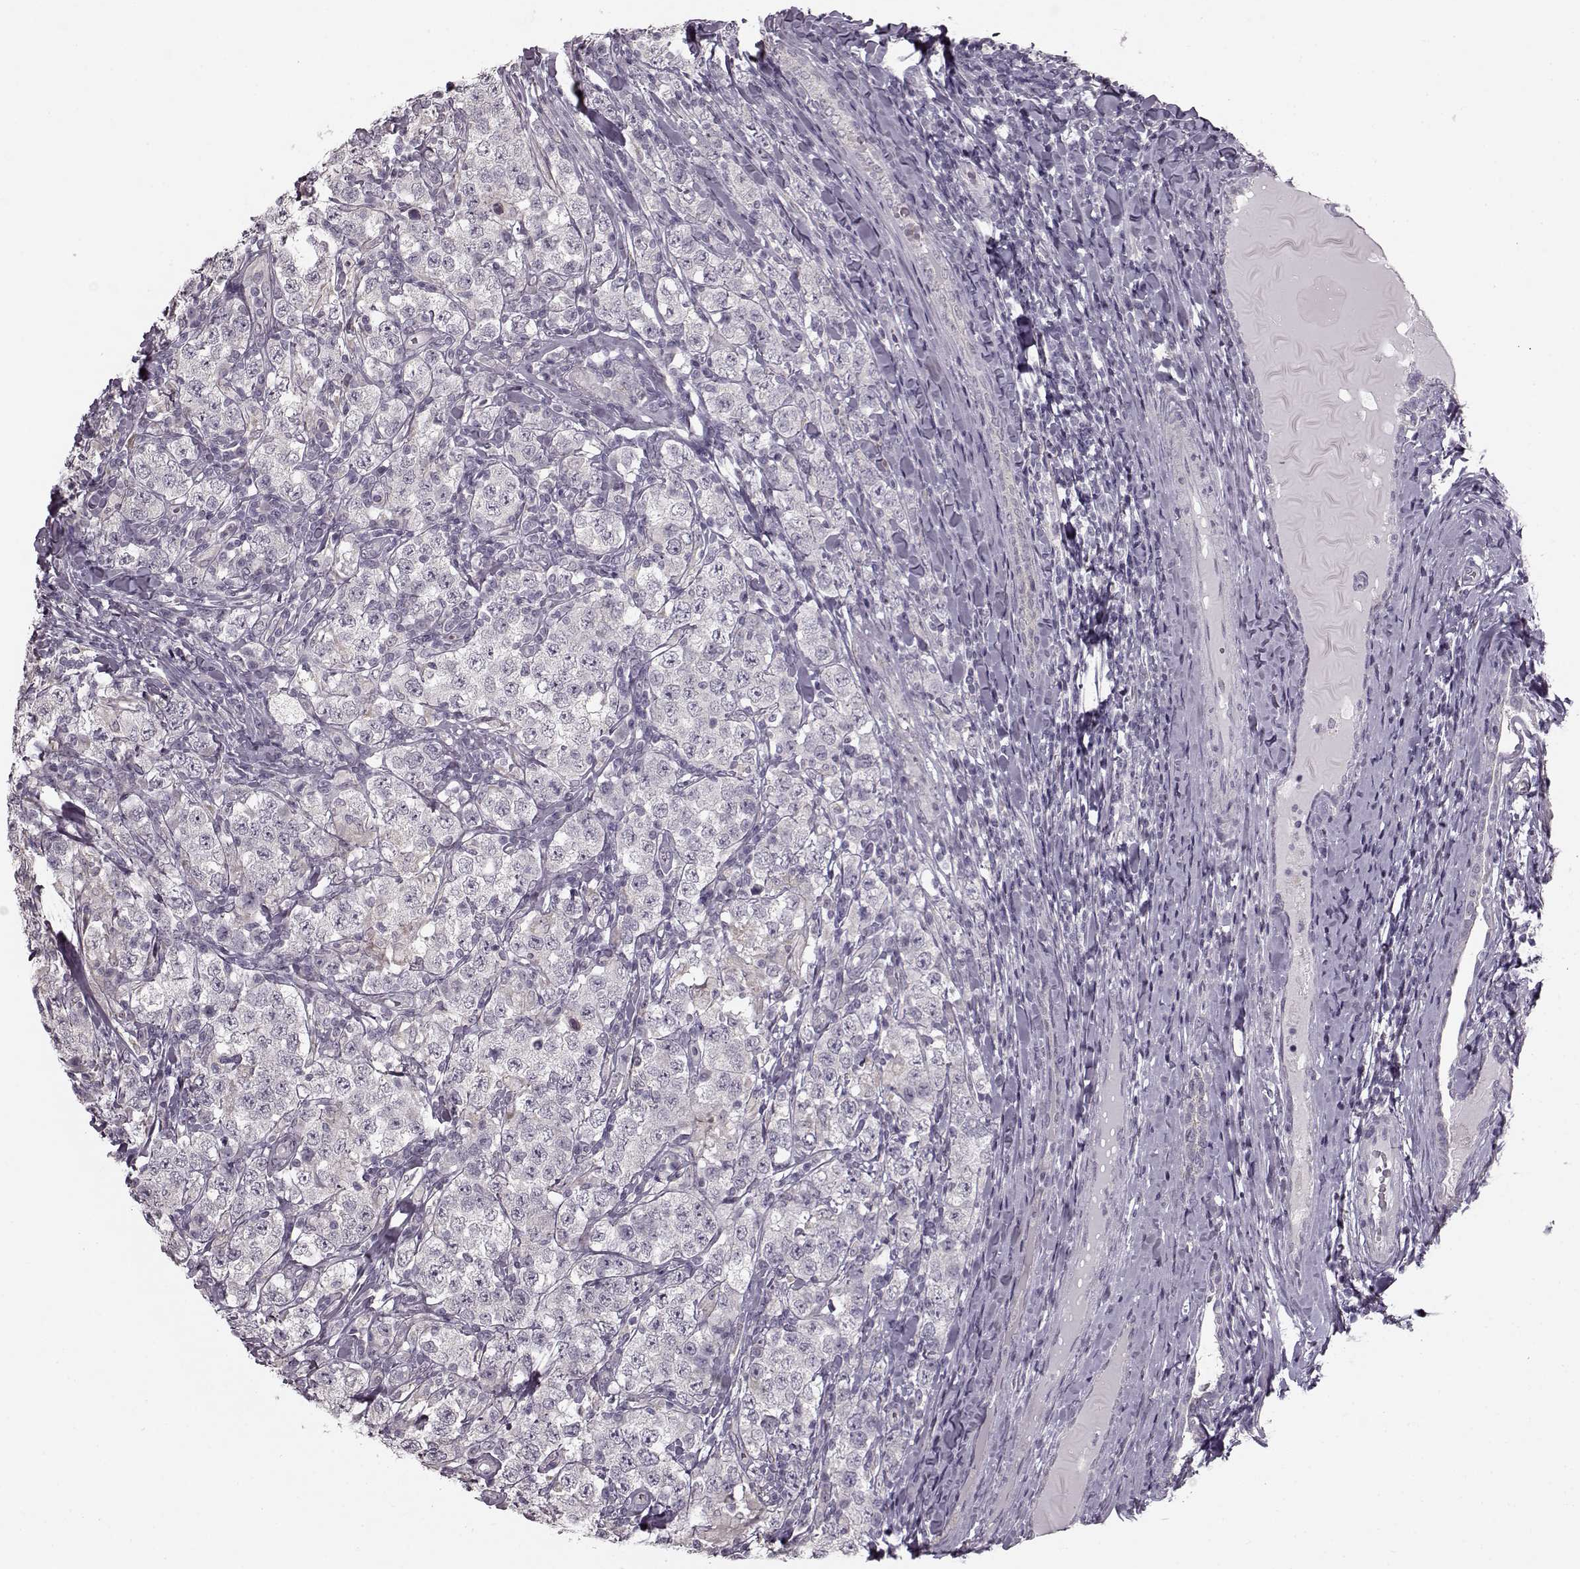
{"staining": {"intensity": "negative", "quantity": "none", "location": "none"}, "tissue": "testis cancer", "cell_type": "Tumor cells", "image_type": "cancer", "snomed": [{"axis": "morphology", "description": "Seminoma, NOS"}, {"axis": "morphology", "description": "Carcinoma, Embryonal, NOS"}, {"axis": "topography", "description": "Testis"}], "caption": "DAB (3,3'-diaminobenzidine) immunohistochemical staining of testis cancer (seminoma) shows no significant staining in tumor cells.", "gene": "MAP6D1", "patient": {"sex": "male", "age": 41}}